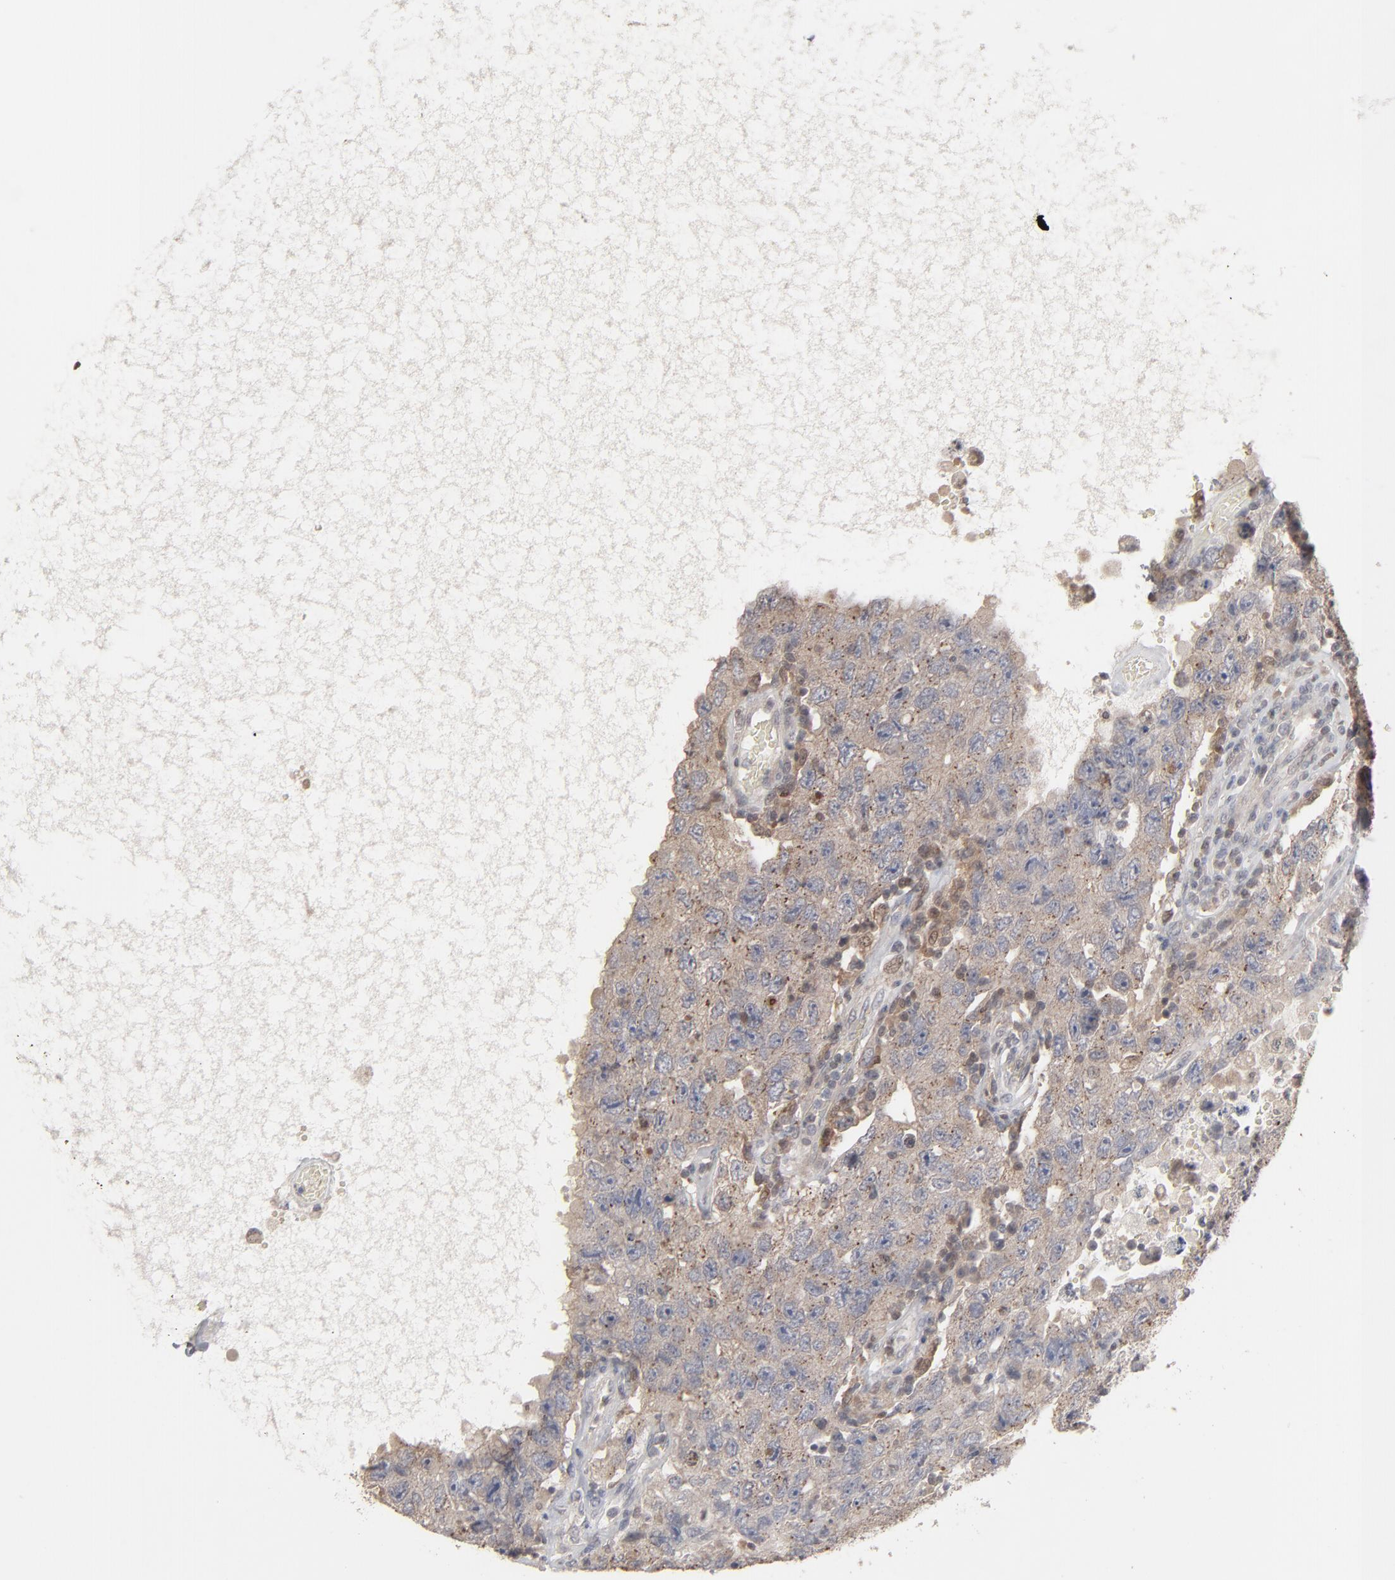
{"staining": {"intensity": "weak", "quantity": ">75%", "location": "cytoplasmic/membranous"}, "tissue": "testis cancer", "cell_type": "Tumor cells", "image_type": "cancer", "snomed": [{"axis": "morphology", "description": "Carcinoma, Embryonal, NOS"}, {"axis": "topography", "description": "Testis"}], "caption": "Human testis cancer stained with a brown dye demonstrates weak cytoplasmic/membranous positive expression in approximately >75% of tumor cells.", "gene": "STAT4", "patient": {"sex": "male", "age": 26}}